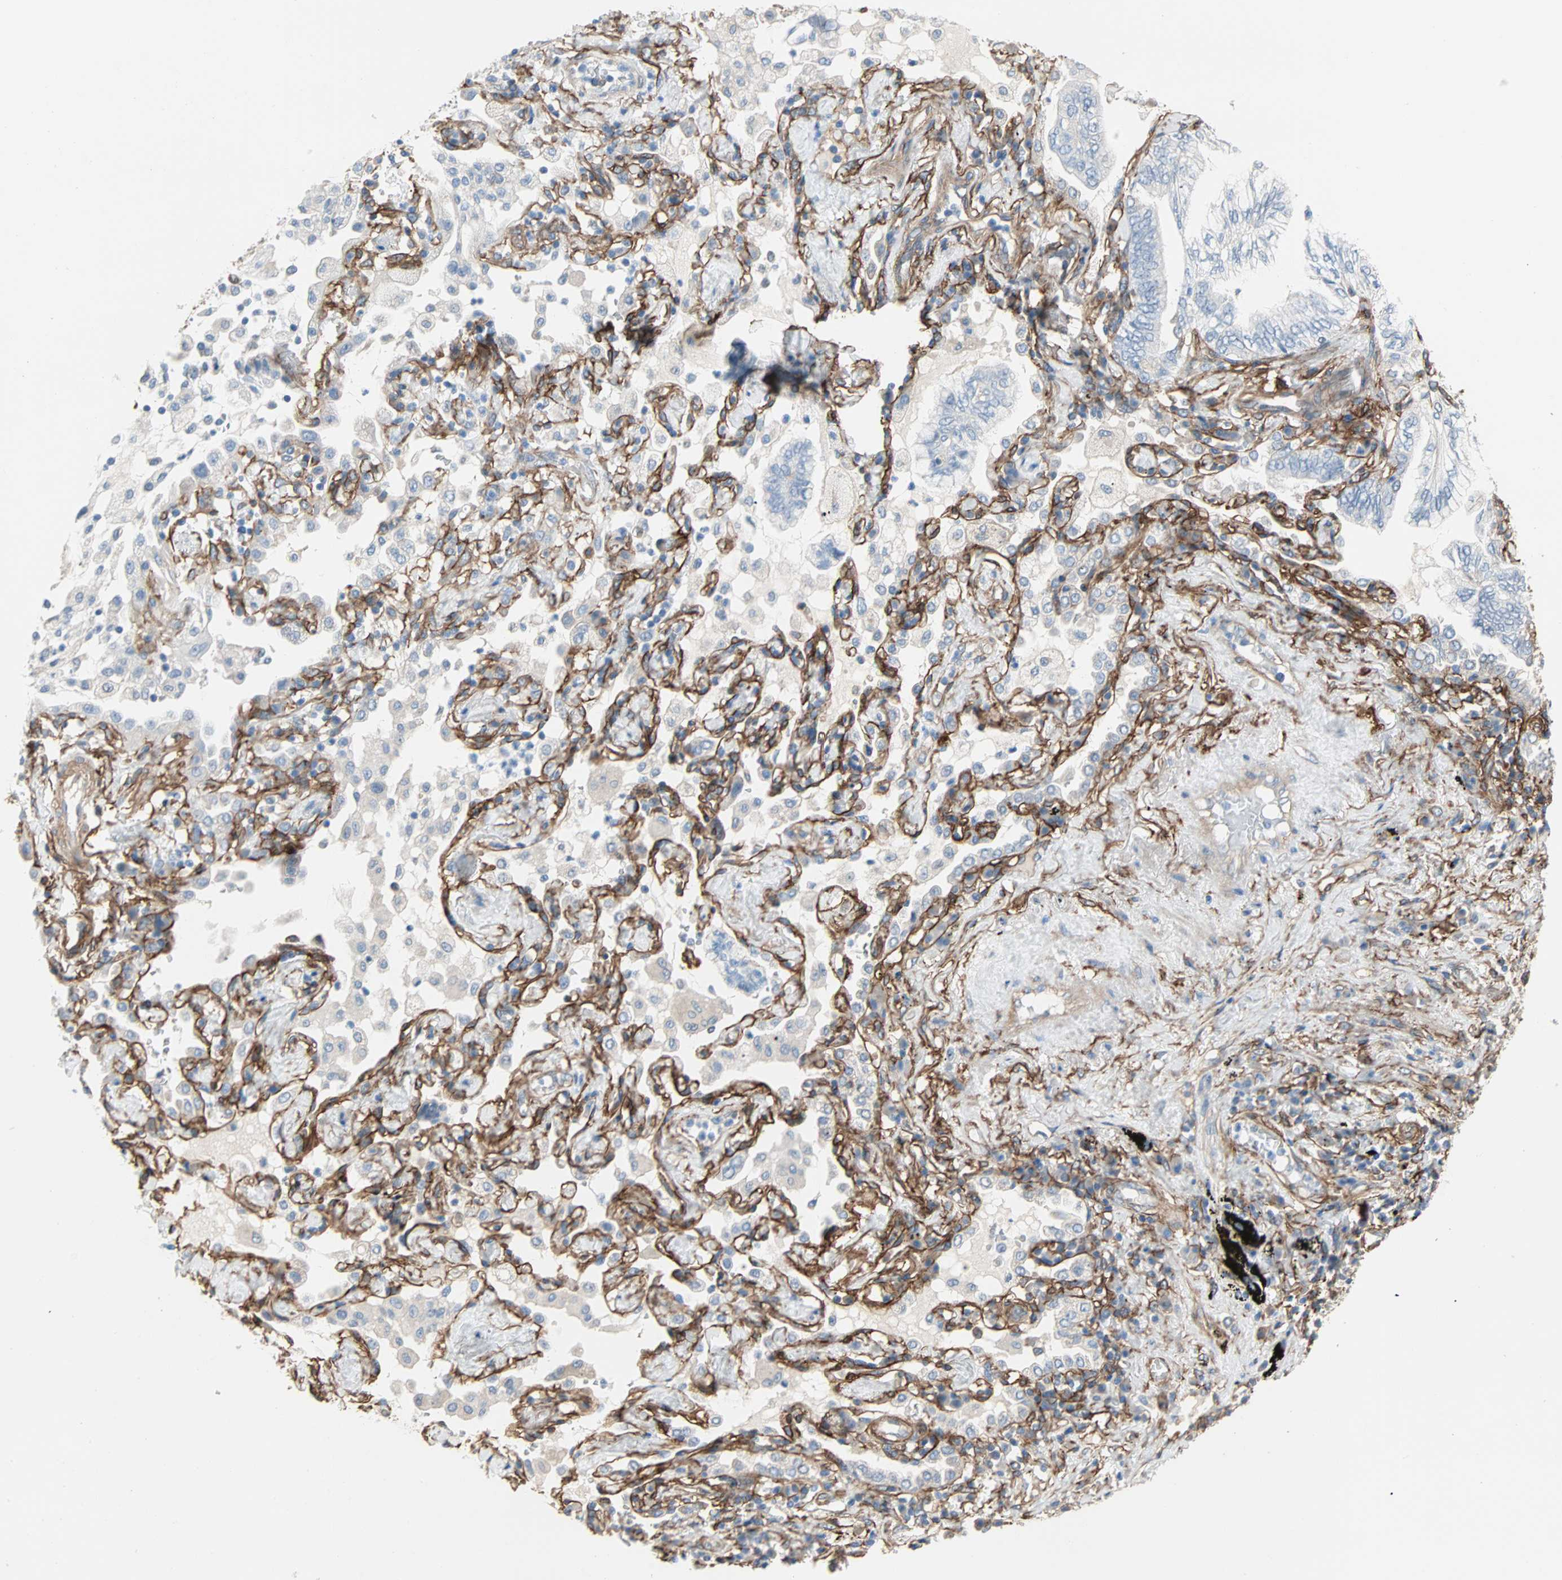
{"staining": {"intensity": "negative", "quantity": "none", "location": "none"}, "tissue": "lung cancer", "cell_type": "Tumor cells", "image_type": "cancer", "snomed": [{"axis": "morphology", "description": "Normal tissue, NOS"}, {"axis": "morphology", "description": "Adenocarcinoma, NOS"}, {"axis": "topography", "description": "Bronchus"}, {"axis": "topography", "description": "Lung"}], "caption": "IHC photomicrograph of neoplastic tissue: adenocarcinoma (lung) stained with DAB (3,3'-diaminobenzidine) exhibits no significant protein positivity in tumor cells.", "gene": "EPB41L2", "patient": {"sex": "female", "age": 70}}